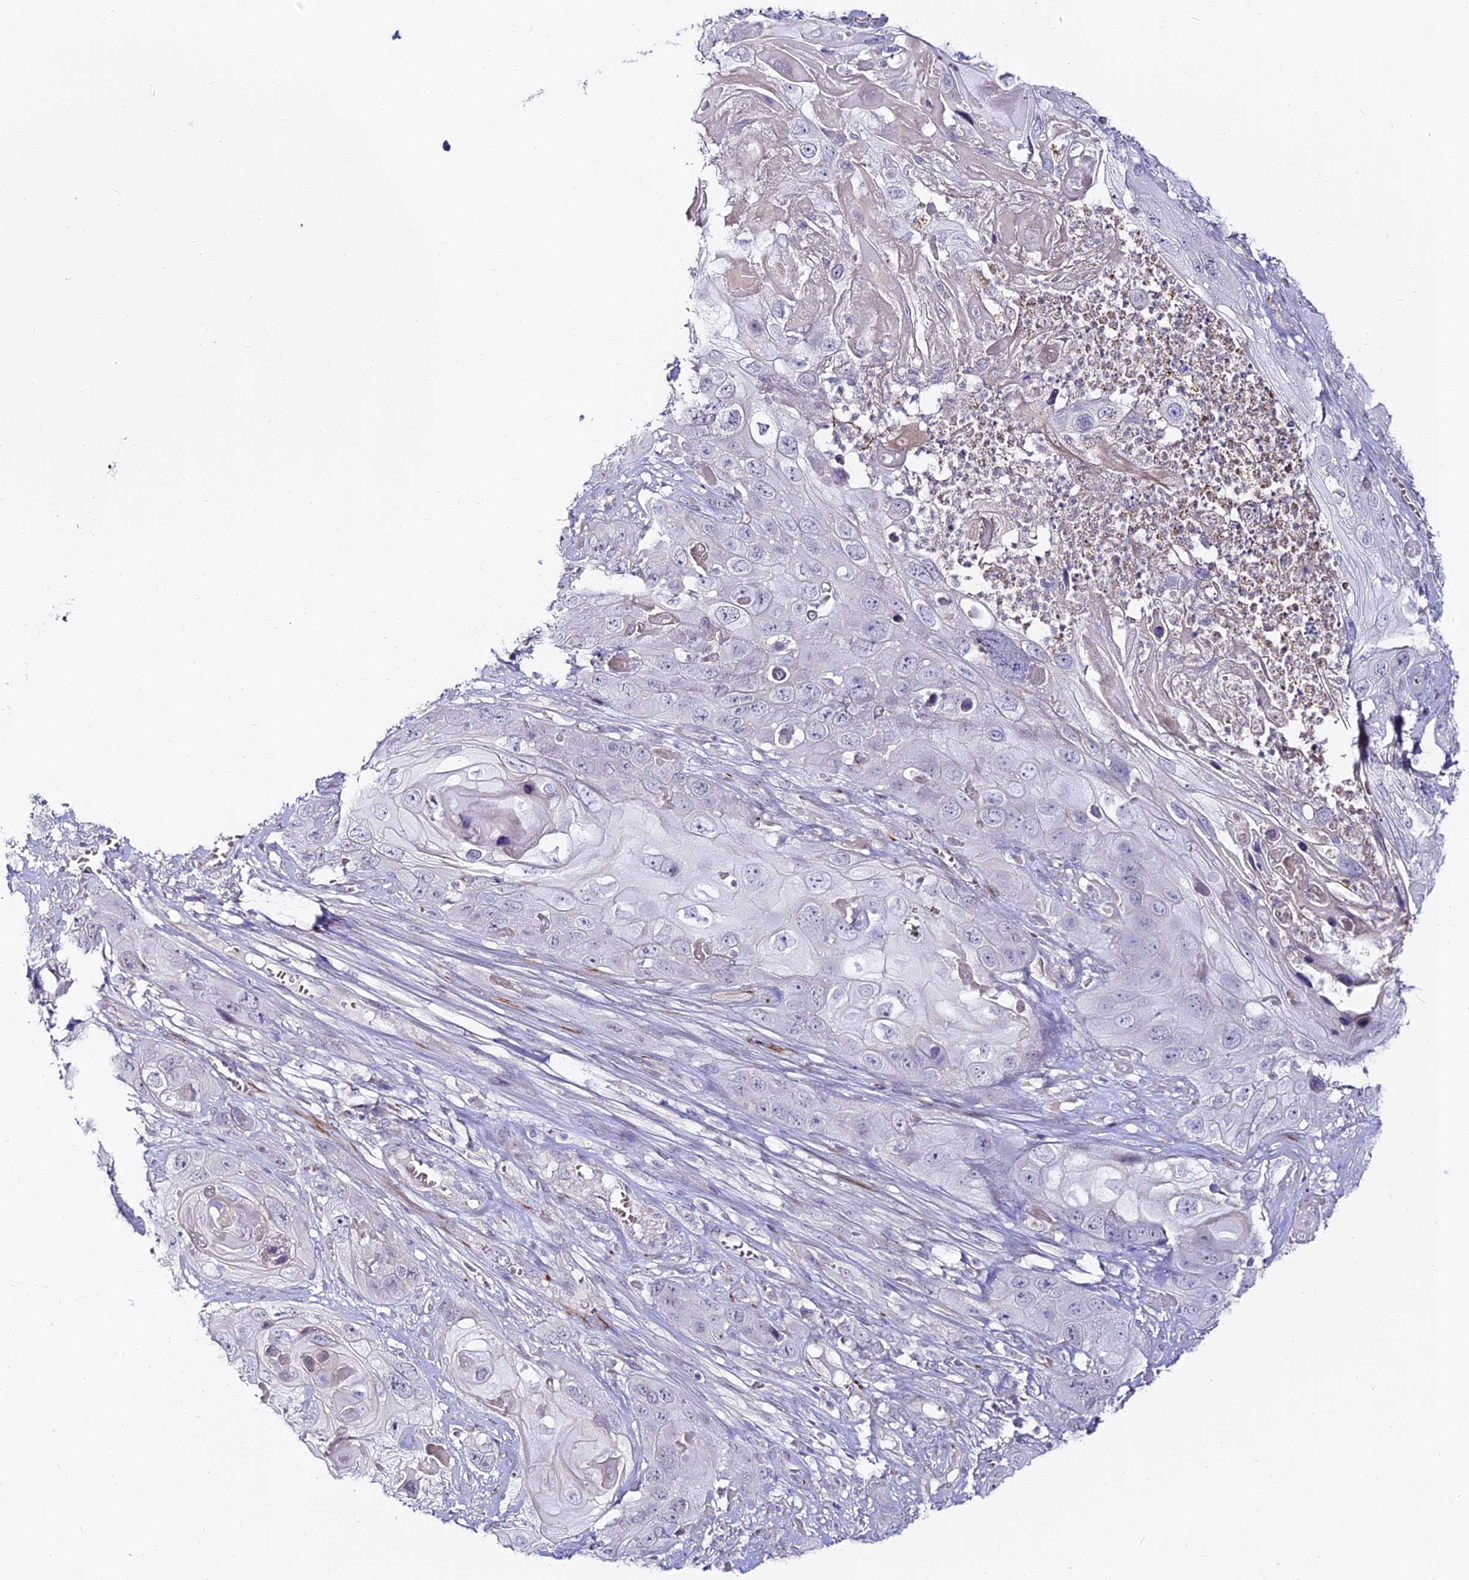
{"staining": {"intensity": "negative", "quantity": "none", "location": "none"}, "tissue": "skin cancer", "cell_type": "Tumor cells", "image_type": "cancer", "snomed": [{"axis": "morphology", "description": "Squamous cell carcinoma, NOS"}, {"axis": "topography", "description": "Skin"}], "caption": "Tumor cells are negative for protein expression in human skin cancer.", "gene": "ALPG", "patient": {"sex": "male", "age": 55}}